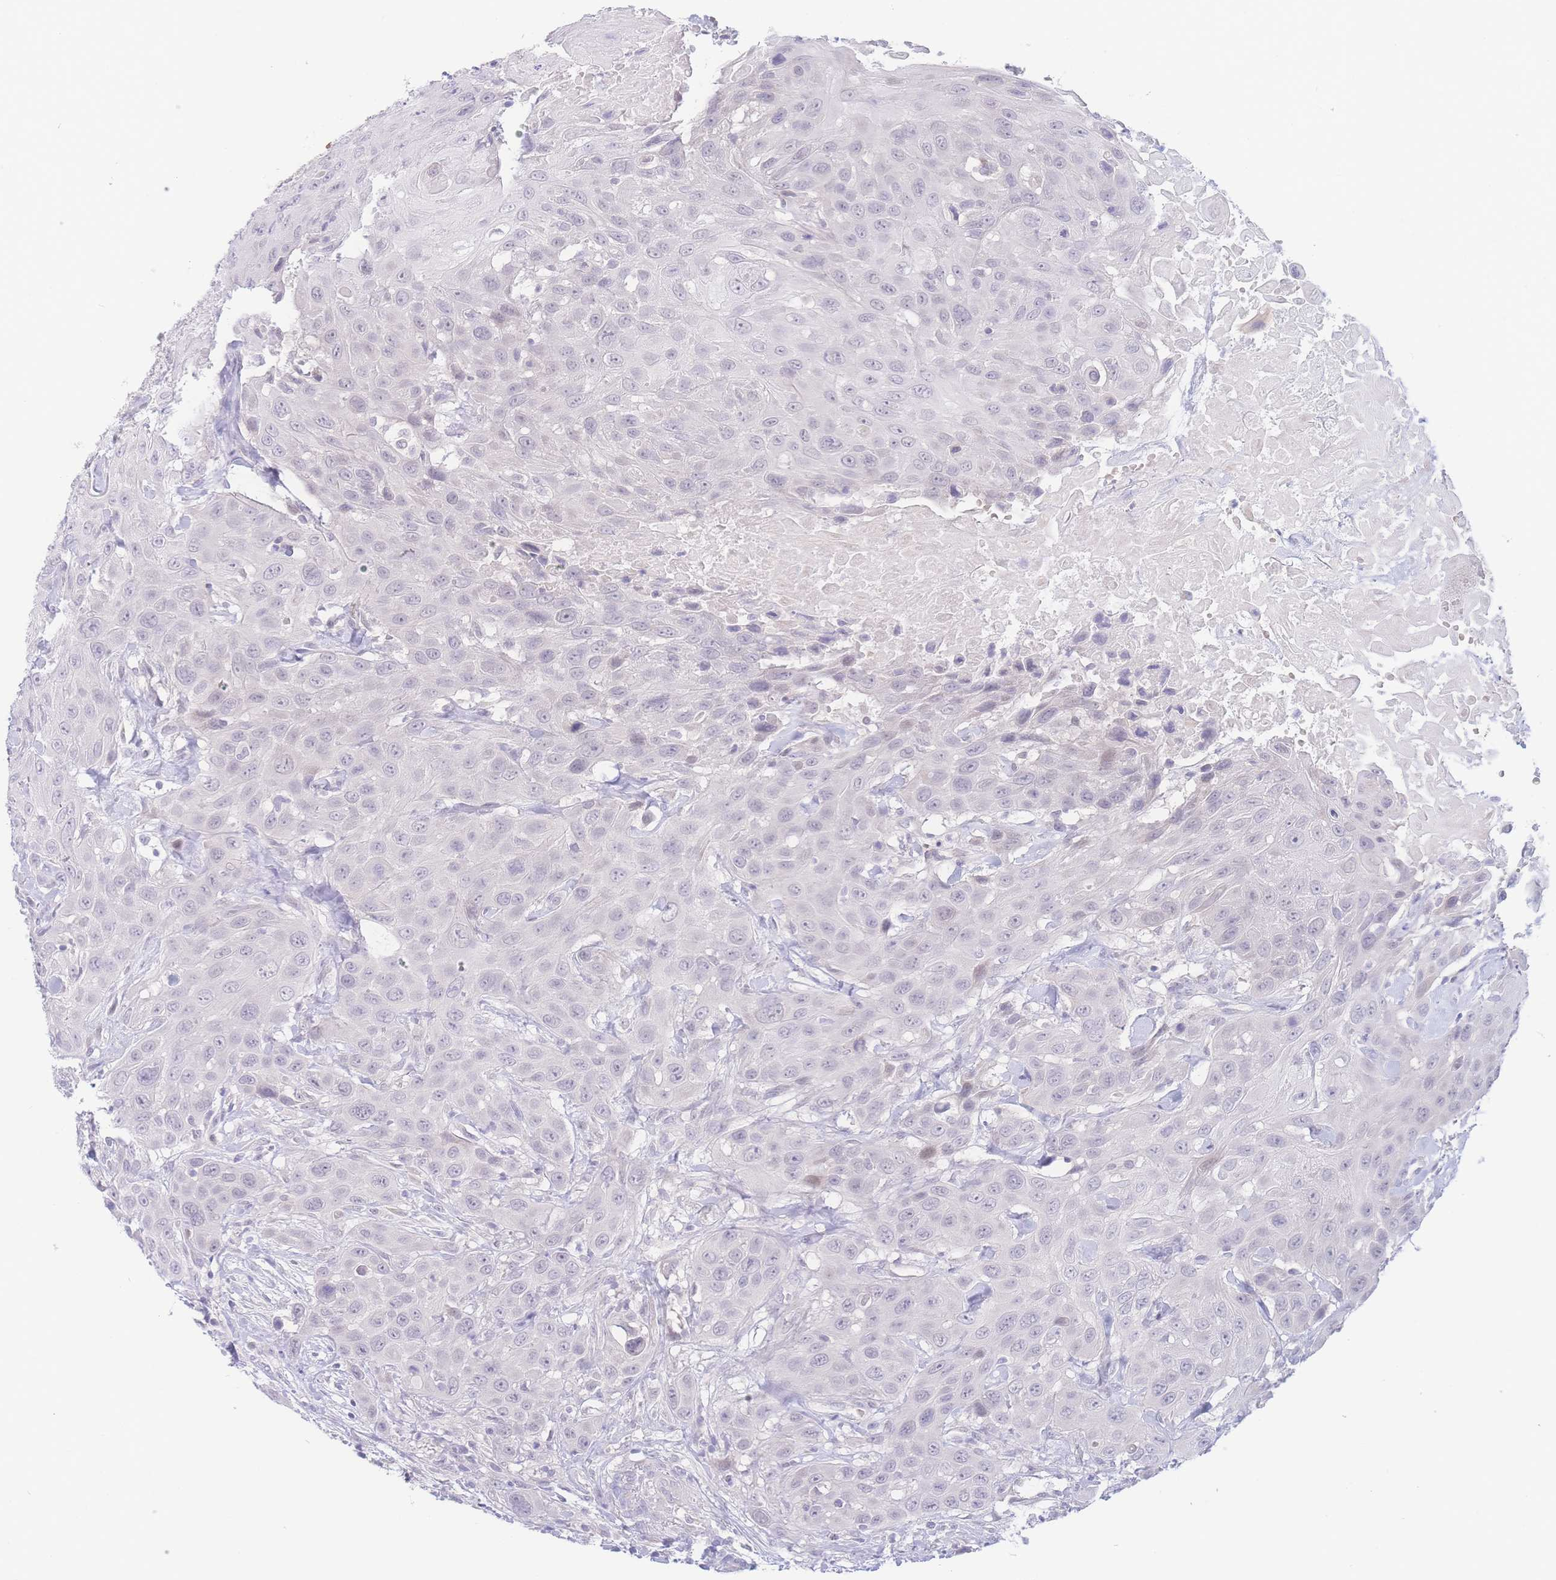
{"staining": {"intensity": "negative", "quantity": "none", "location": "none"}, "tissue": "head and neck cancer", "cell_type": "Tumor cells", "image_type": "cancer", "snomed": [{"axis": "morphology", "description": "Squamous cell carcinoma, NOS"}, {"axis": "topography", "description": "Head-Neck"}], "caption": "Tumor cells show no significant expression in squamous cell carcinoma (head and neck). (DAB IHC visualized using brightfield microscopy, high magnification).", "gene": "PRSS22", "patient": {"sex": "male", "age": 81}}